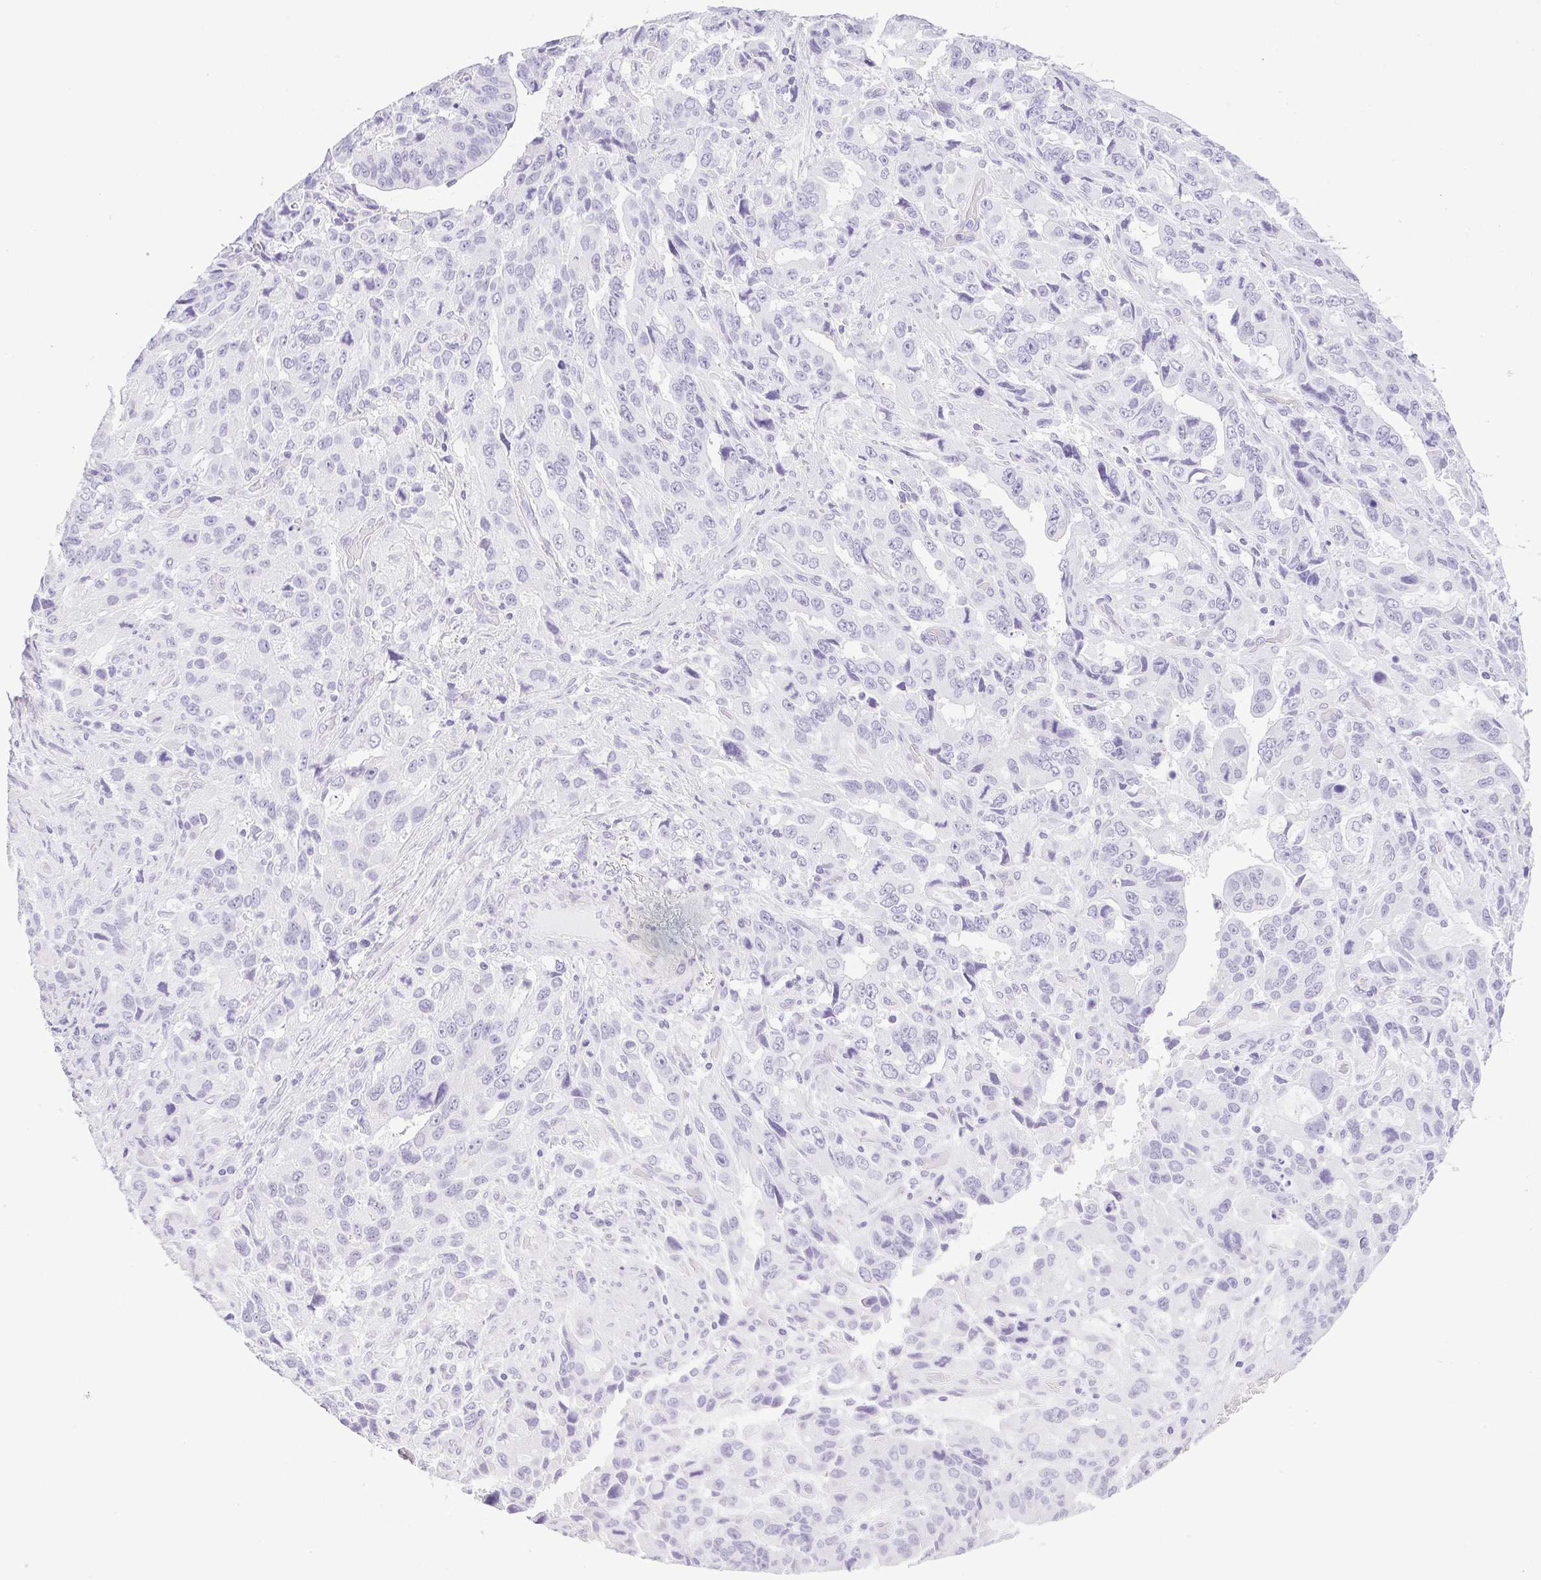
{"staining": {"intensity": "negative", "quantity": "none", "location": "none"}, "tissue": "stomach cancer", "cell_type": "Tumor cells", "image_type": "cancer", "snomed": [{"axis": "morphology", "description": "Adenocarcinoma, NOS"}, {"axis": "topography", "description": "Stomach, upper"}], "caption": "Photomicrograph shows no significant protein positivity in tumor cells of adenocarcinoma (stomach). (Stains: DAB (3,3'-diaminobenzidine) immunohistochemistry (IHC) with hematoxylin counter stain, Microscopy: brightfield microscopy at high magnification).", "gene": "HLA-G", "patient": {"sex": "male", "age": 85}}